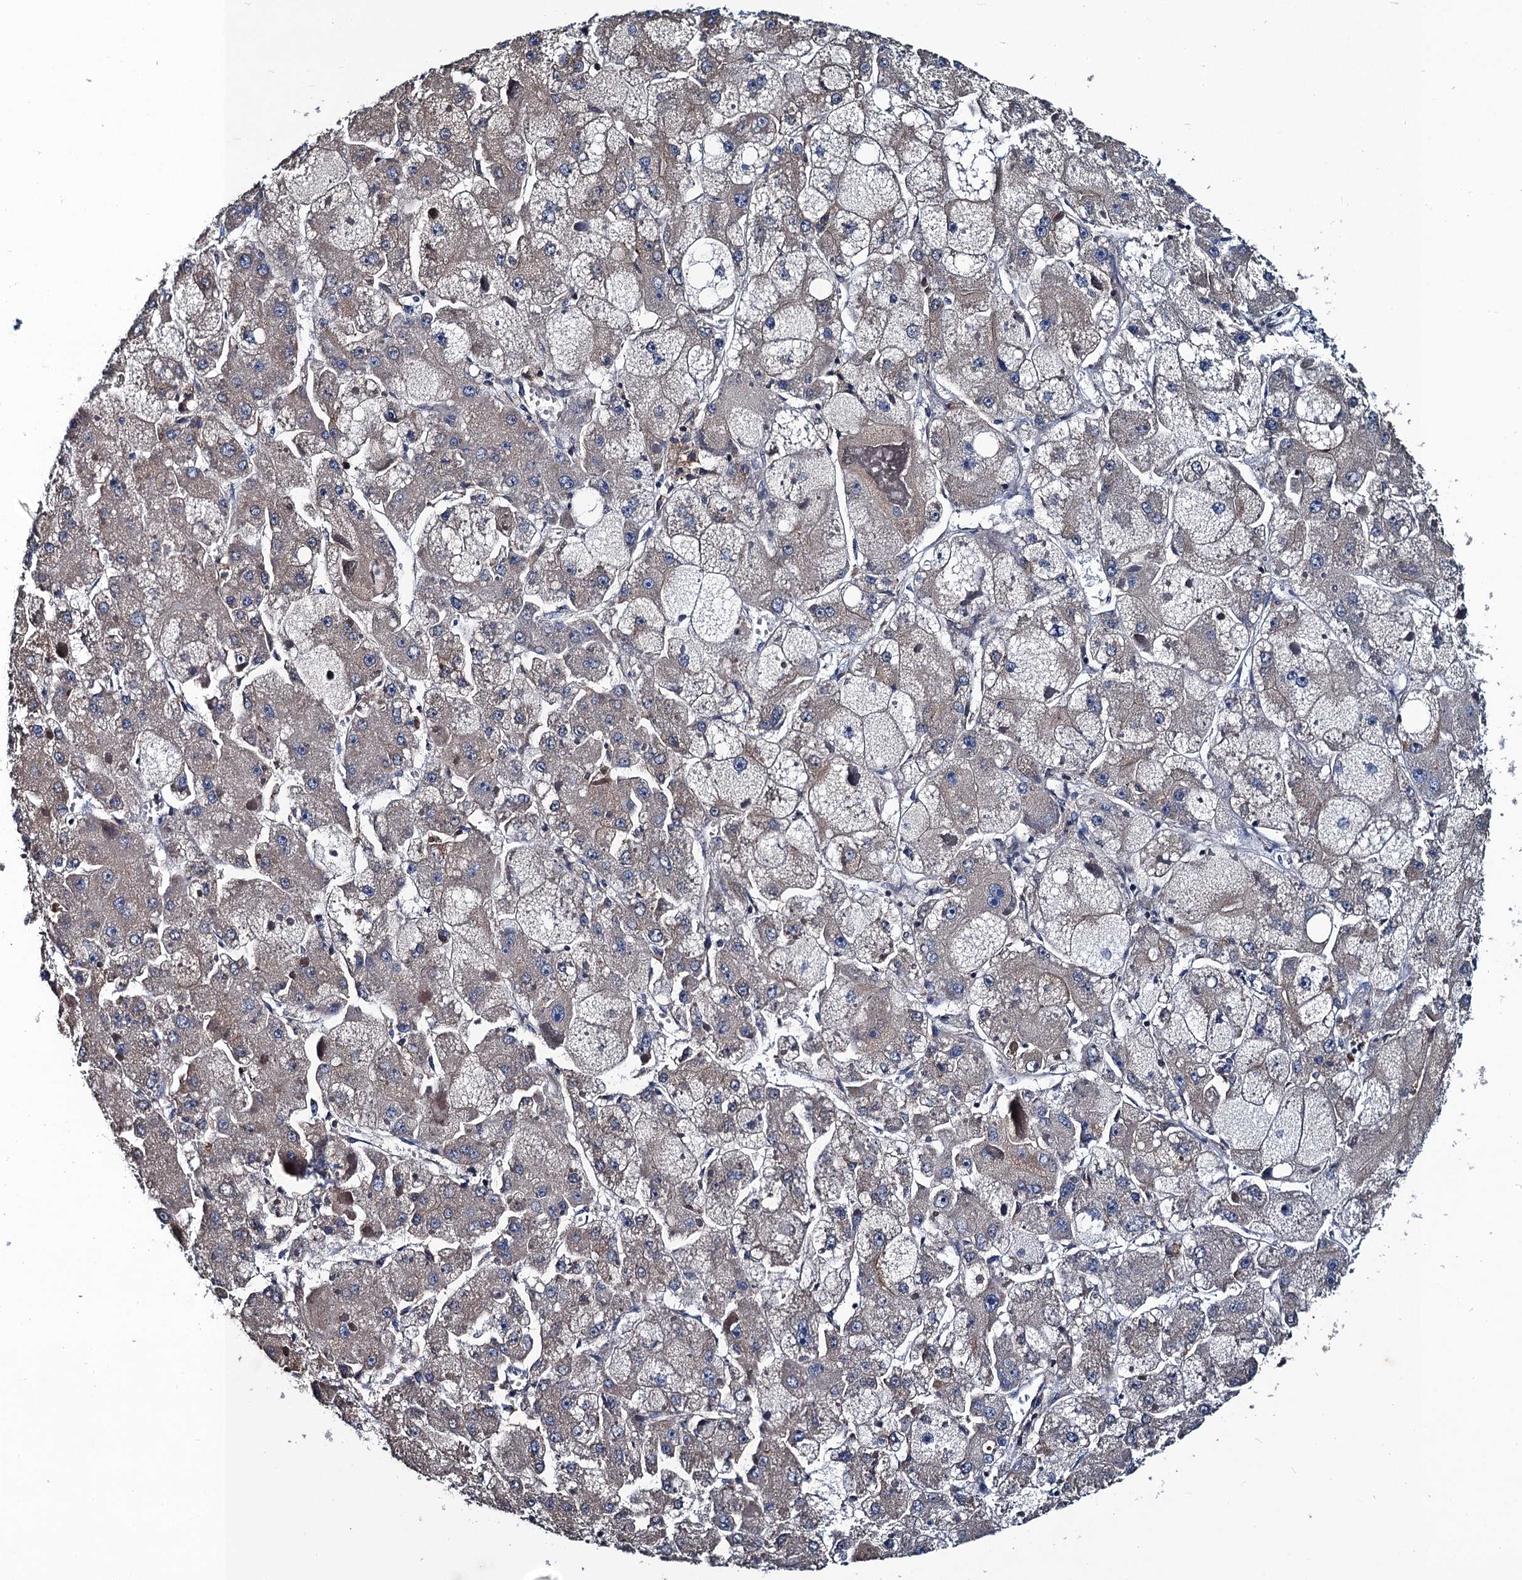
{"staining": {"intensity": "weak", "quantity": "<25%", "location": "cytoplasmic/membranous"}, "tissue": "liver cancer", "cell_type": "Tumor cells", "image_type": "cancer", "snomed": [{"axis": "morphology", "description": "Carcinoma, Hepatocellular, NOS"}, {"axis": "topography", "description": "Liver"}], "caption": "The histopathology image shows no significant positivity in tumor cells of liver cancer (hepatocellular carcinoma).", "gene": "SNAP29", "patient": {"sex": "female", "age": 73}}